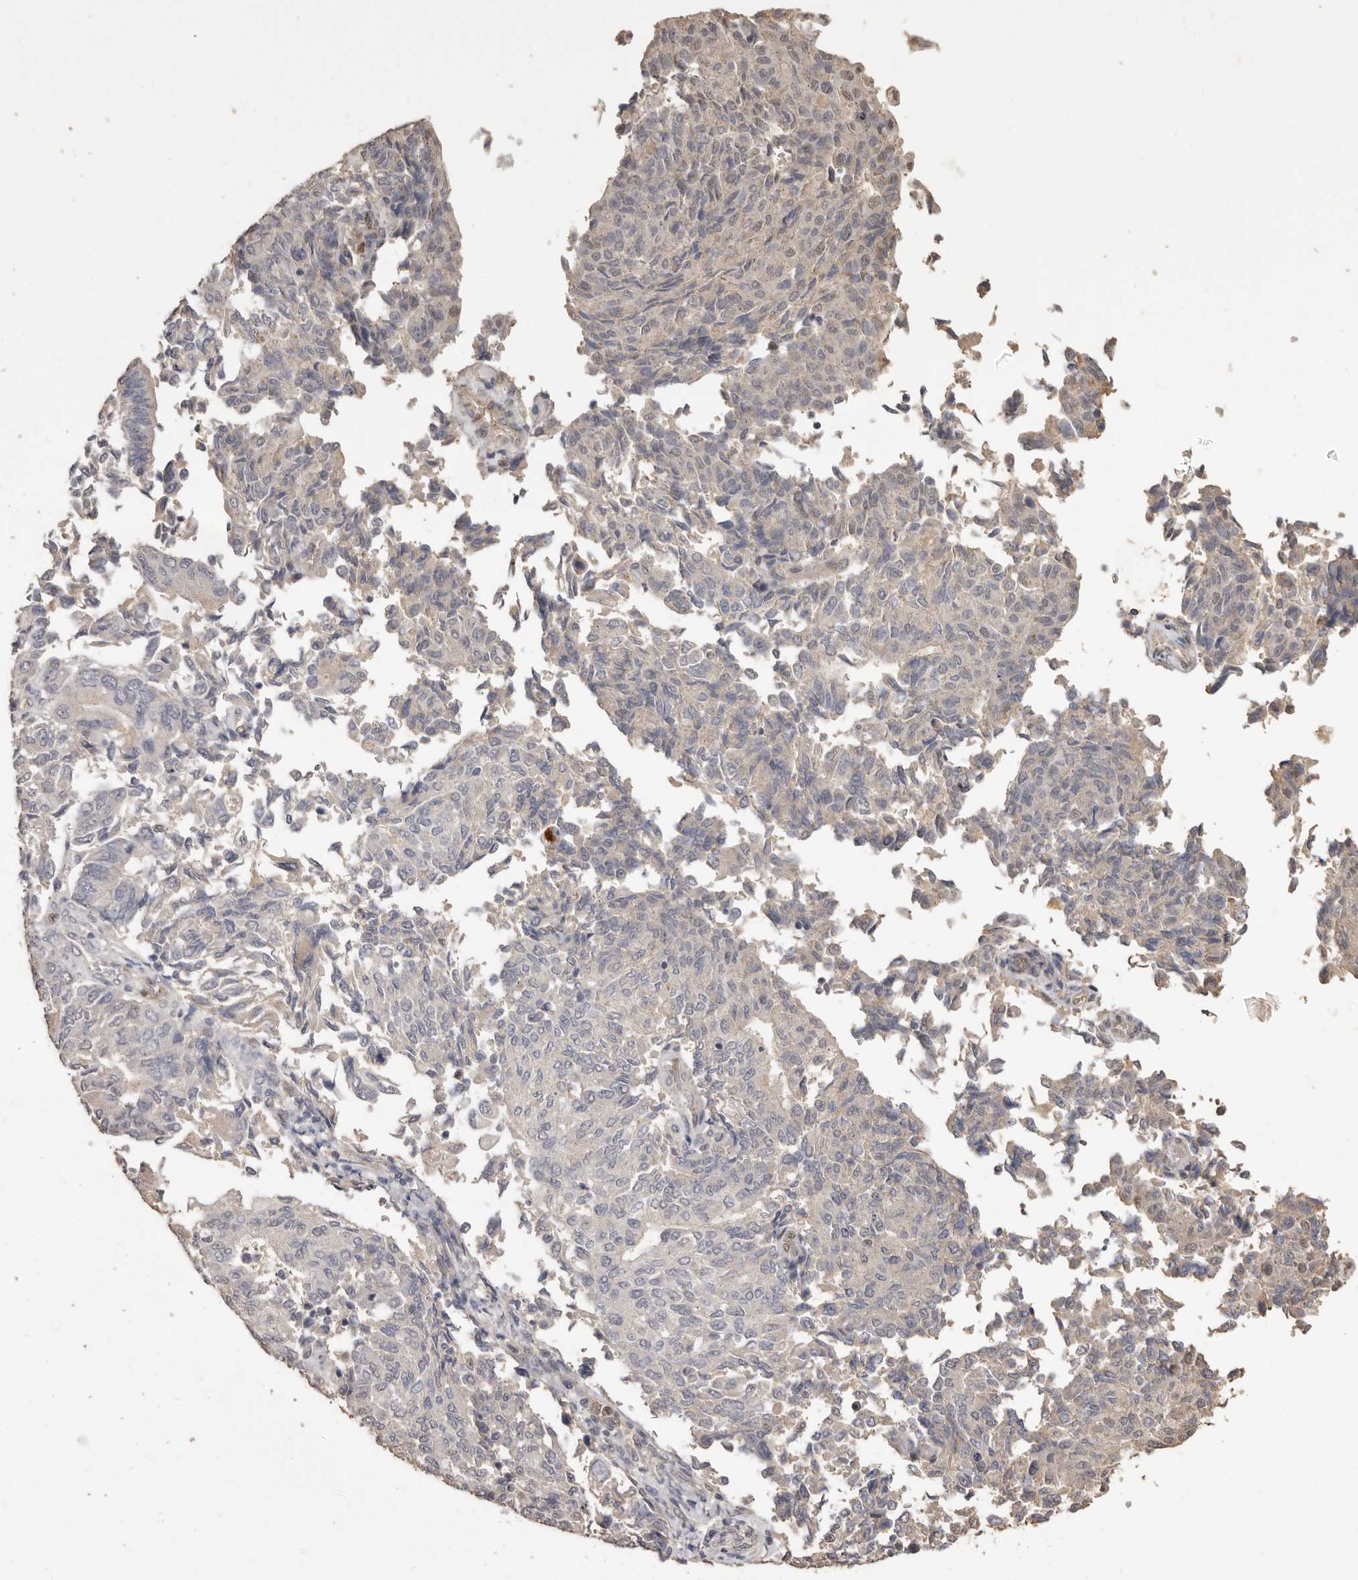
{"staining": {"intensity": "negative", "quantity": "none", "location": "none"}, "tissue": "endometrial cancer", "cell_type": "Tumor cells", "image_type": "cancer", "snomed": [{"axis": "morphology", "description": "Adenocarcinoma, NOS"}, {"axis": "topography", "description": "Endometrium"}], "caption": "Immunohistochemical staining of human adenocarcinoma (endometrial) displays no significant staining in tumor cells. The staining is performed using DAB (3,3'-diaminobenzidine) brown chromogen with nuclei counter-stained in using hematoxylin.", "gene": "INAVA", "patient": {"sex": "female", "age": 80}}